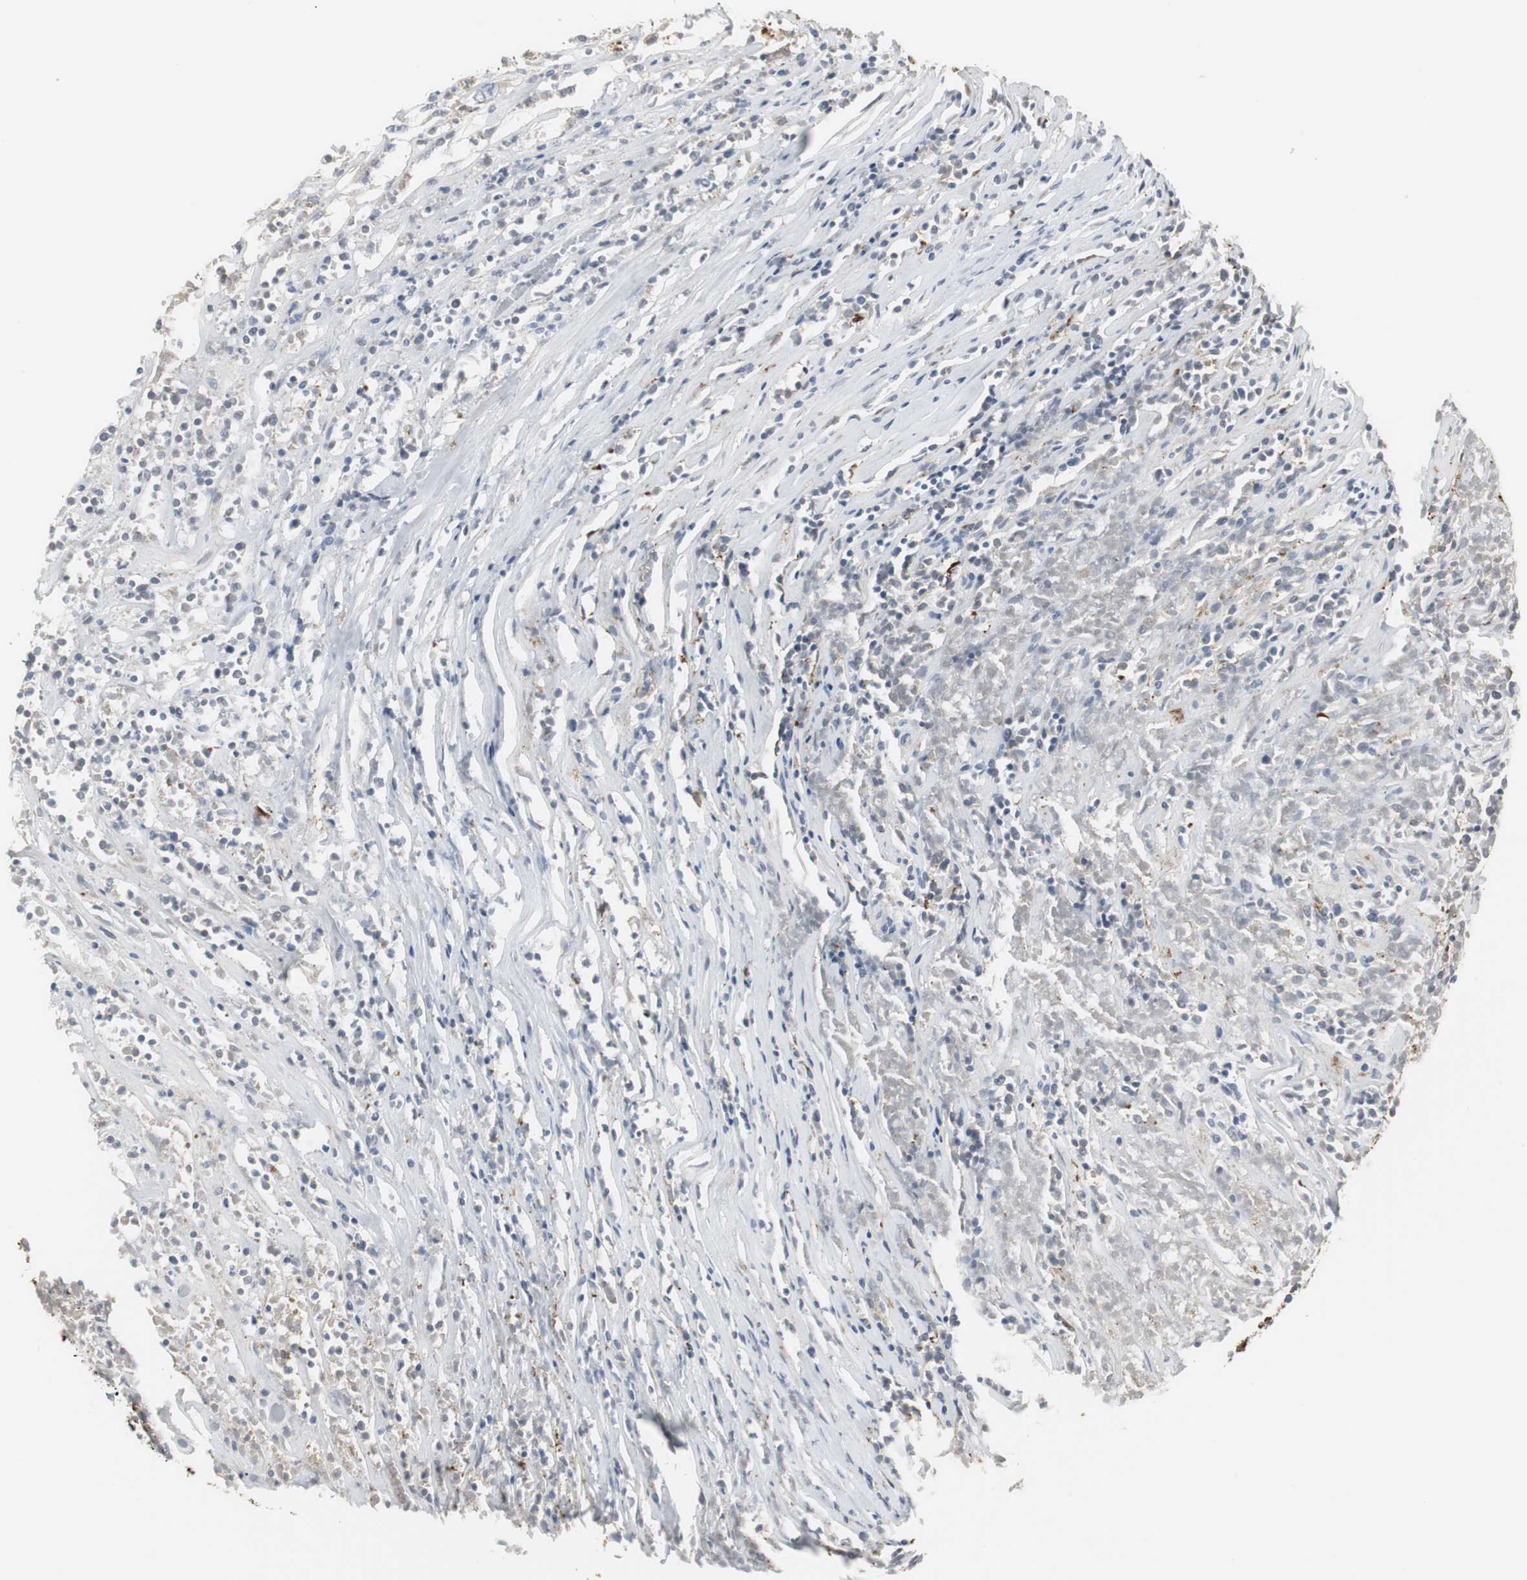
{"staining": {"intensity": "negative", "quantity": "none", "location": "none"}, "tissue": "lymphoma", "cell_type": "Tumor cells", "image_type": "cancer", "snomed": [{"axis": "morphology", "description": "Malignant lymphoma, non-Hodgkin's type, High grade"}, {"axis": "topography", "description": "Lymph node"}], "caption": "Immunohistochemistry of high-grade malignant lymphoma, non-Hodgkin's type displays no positivity in tumor cells.", "gene": "PI15", "patient": {"sex": "female", "age": 73}}